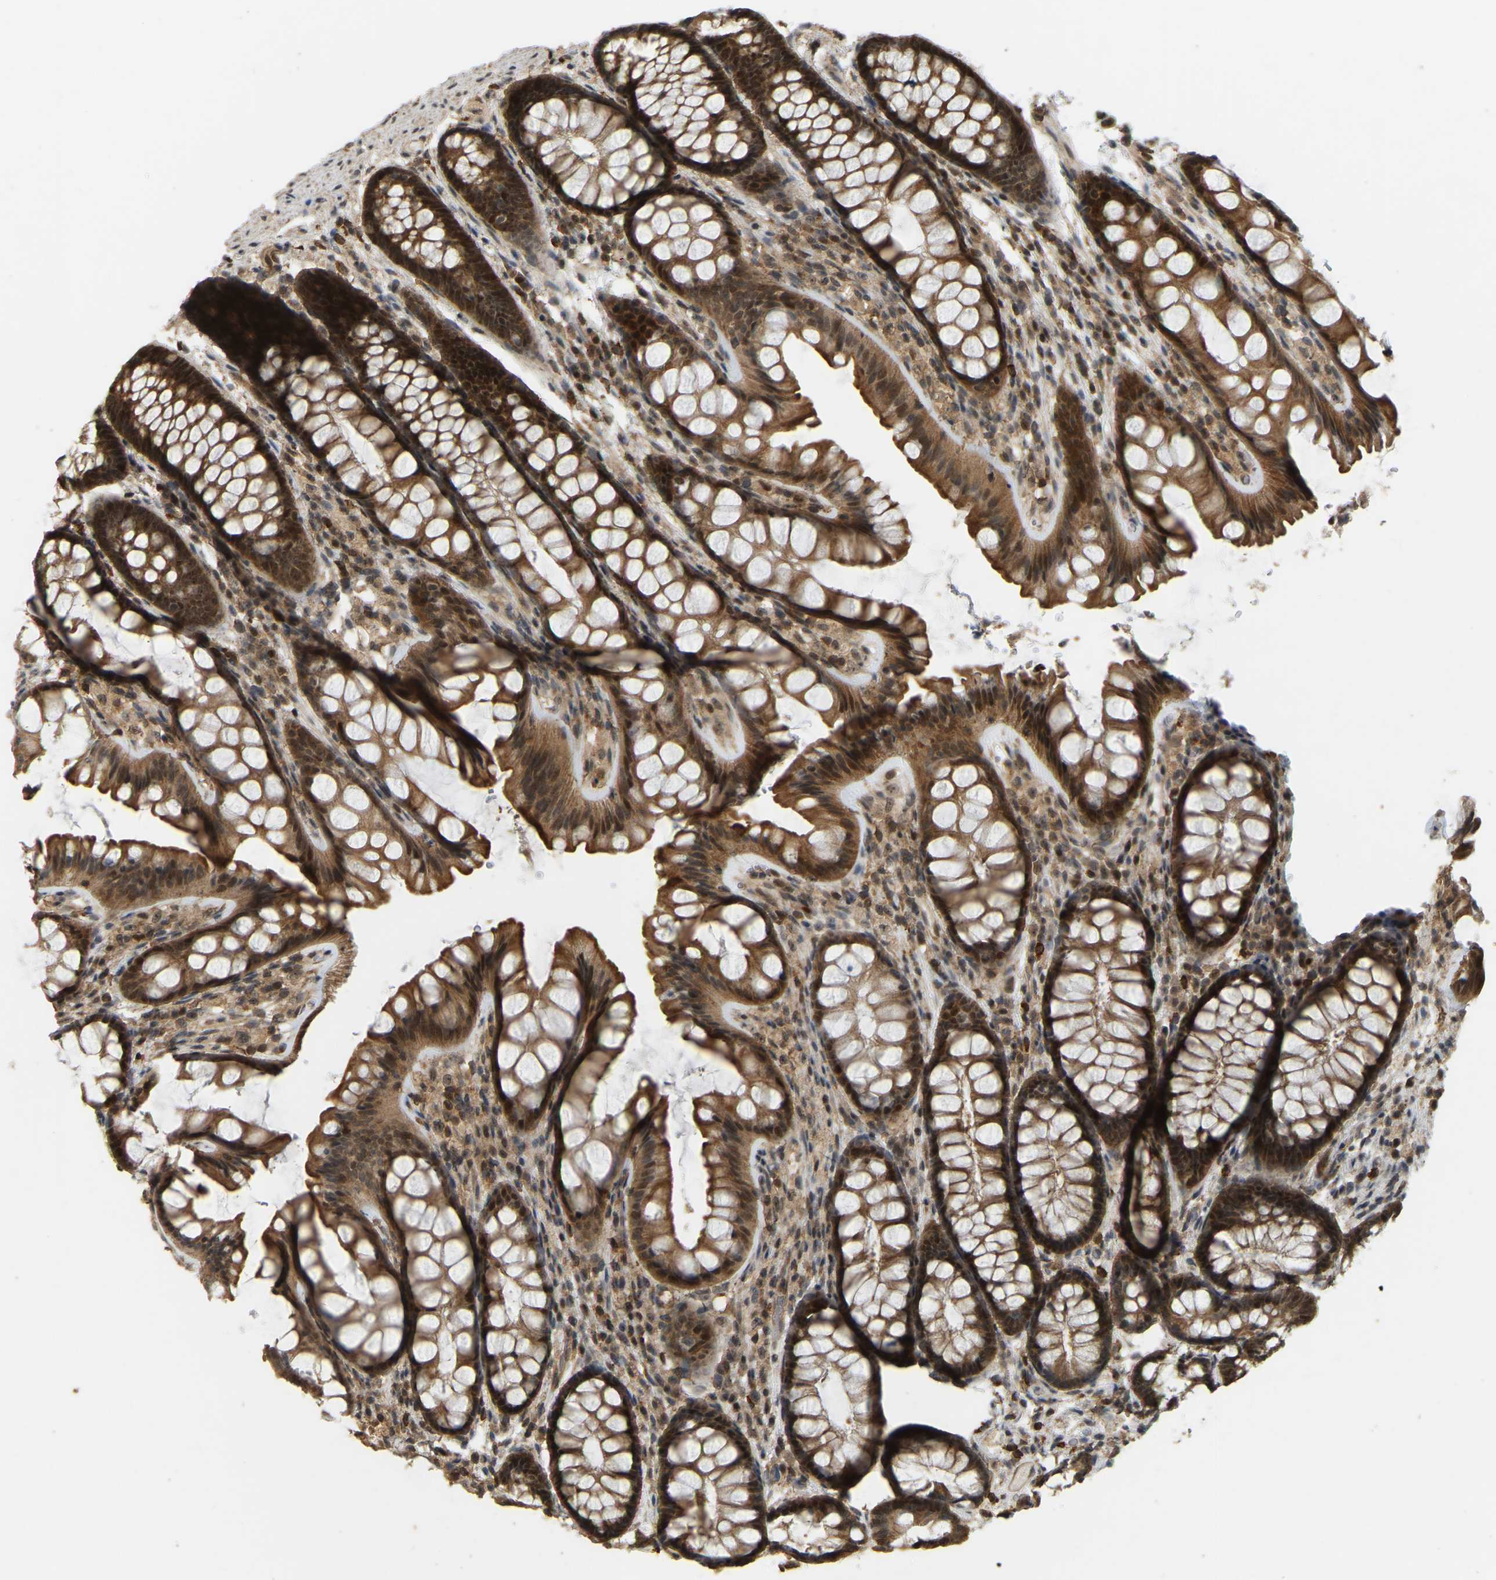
{"staining": {"intensity": "weak", "quantity": ">75%", "location": "cytoplasmic/membranous"}, "tissue": "colon", "cell_type": "Endothelial cells", "image_type": "normal", "snomed": [{"axis": "morphology", "description": "Normal tissue, NOS"}, {"axis": "topography", "description": "Colon"}], "caption": "Endothelial cells show weak cytoplasmic/membranous positivity in about >75% of cells in benign colon.", "gene": "BRF2", "patient": {"sex": "female", "age": 56}}